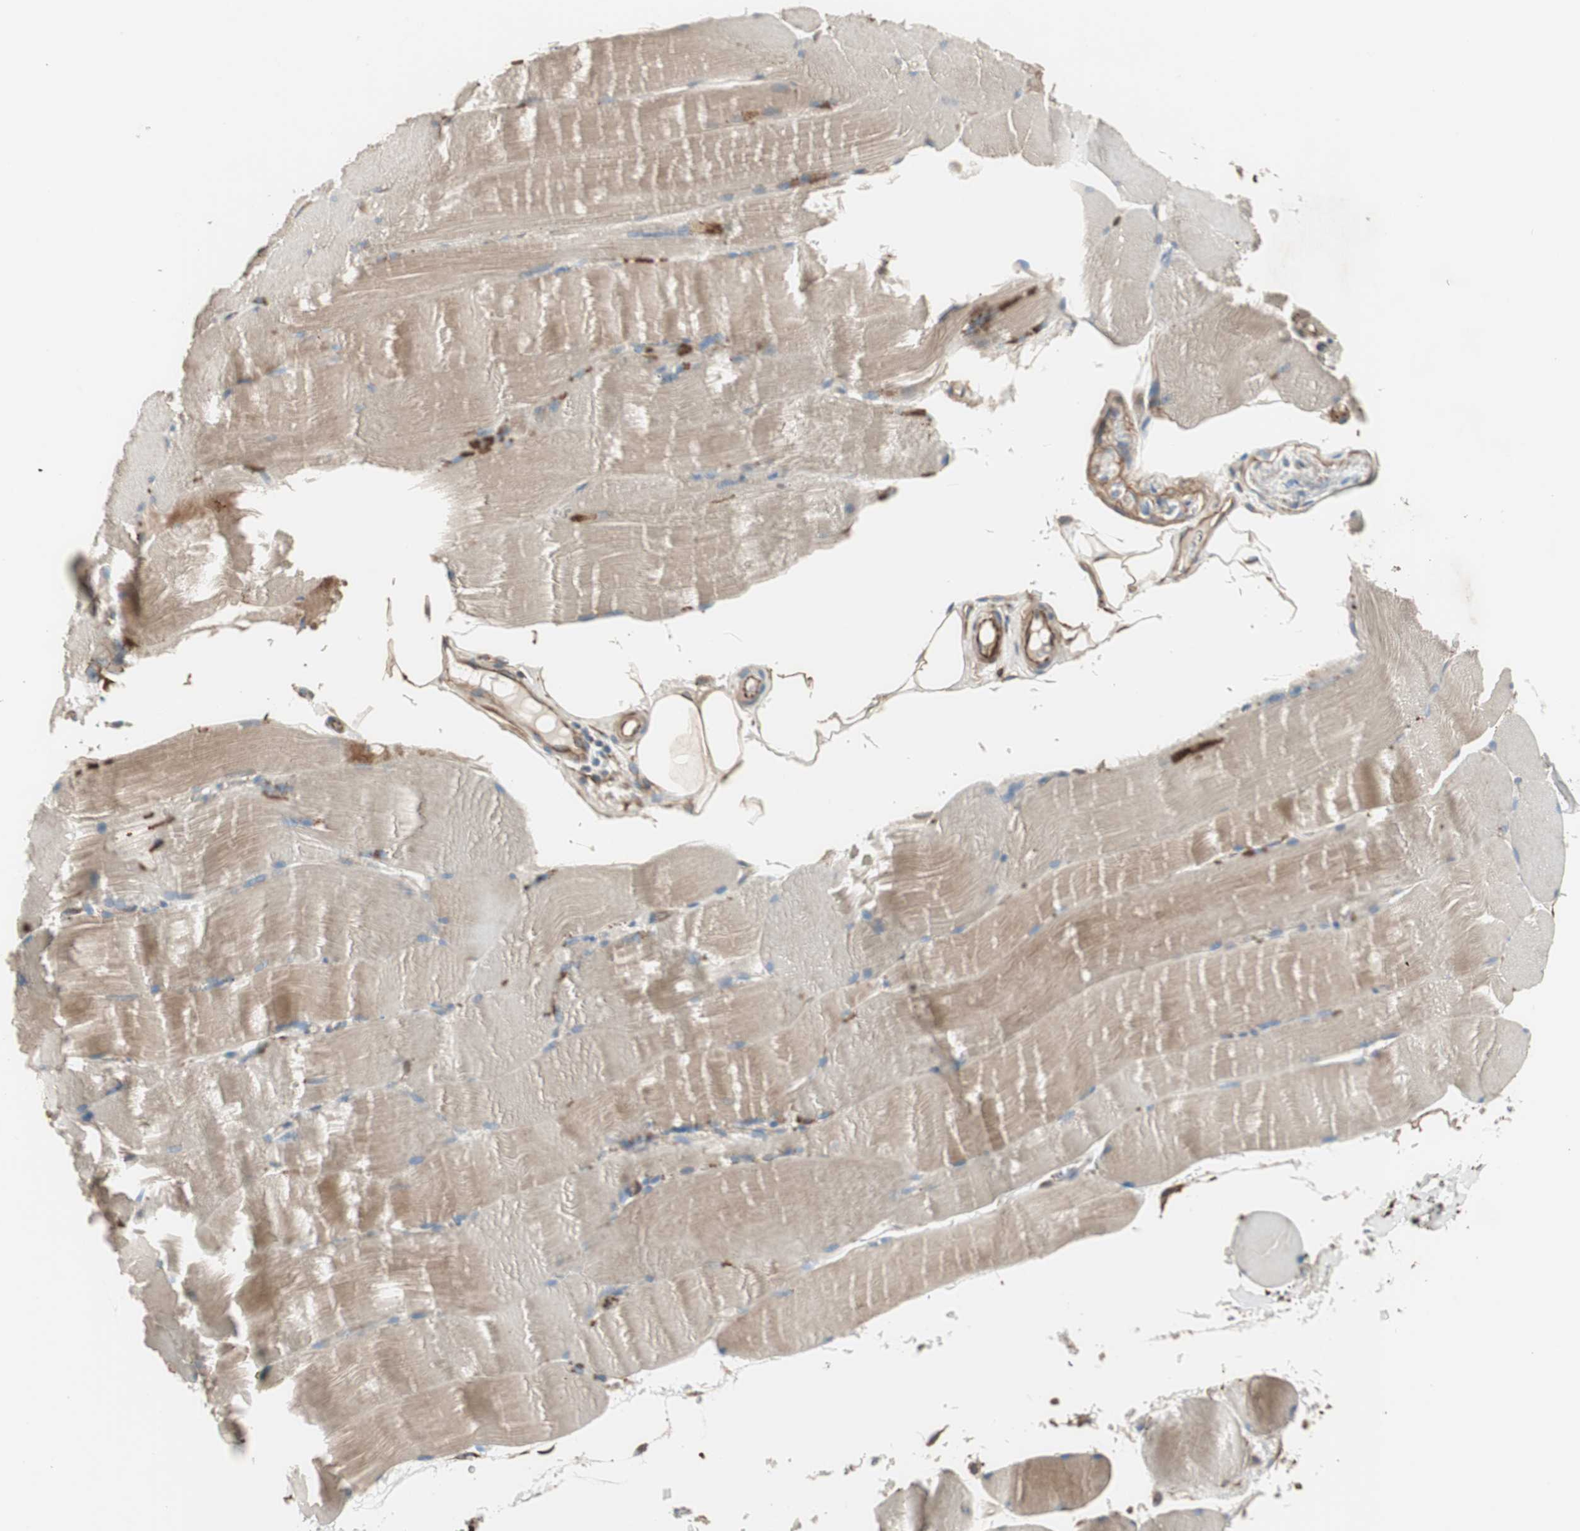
{"staining": {"intensity": "weak", "quantity": "25%-75%", "location": "cytoplasmic/membranous"}, "tissue": "skeletal muscle", "cell_type": "Myocytes", "image_type": "normal", "snomed": [{"axis": "morphology", "description": "Normal tissue, NOS"}, {"axis": "topography", "description": "Skin"}, {"axis": "topography", "description": "Skeletal muscle"}], "caption": "A brown stain labels weak cytoplasmic/membranous expression of a protein in myocytes of unremarkable skeletal muscle. (Stains: DAB in brown, nuclei in blue, Microscopy: brightfield microscopy at high magnification).", "gene": "SRCIN1", "patient": {"sex": "male", "age": 83}}